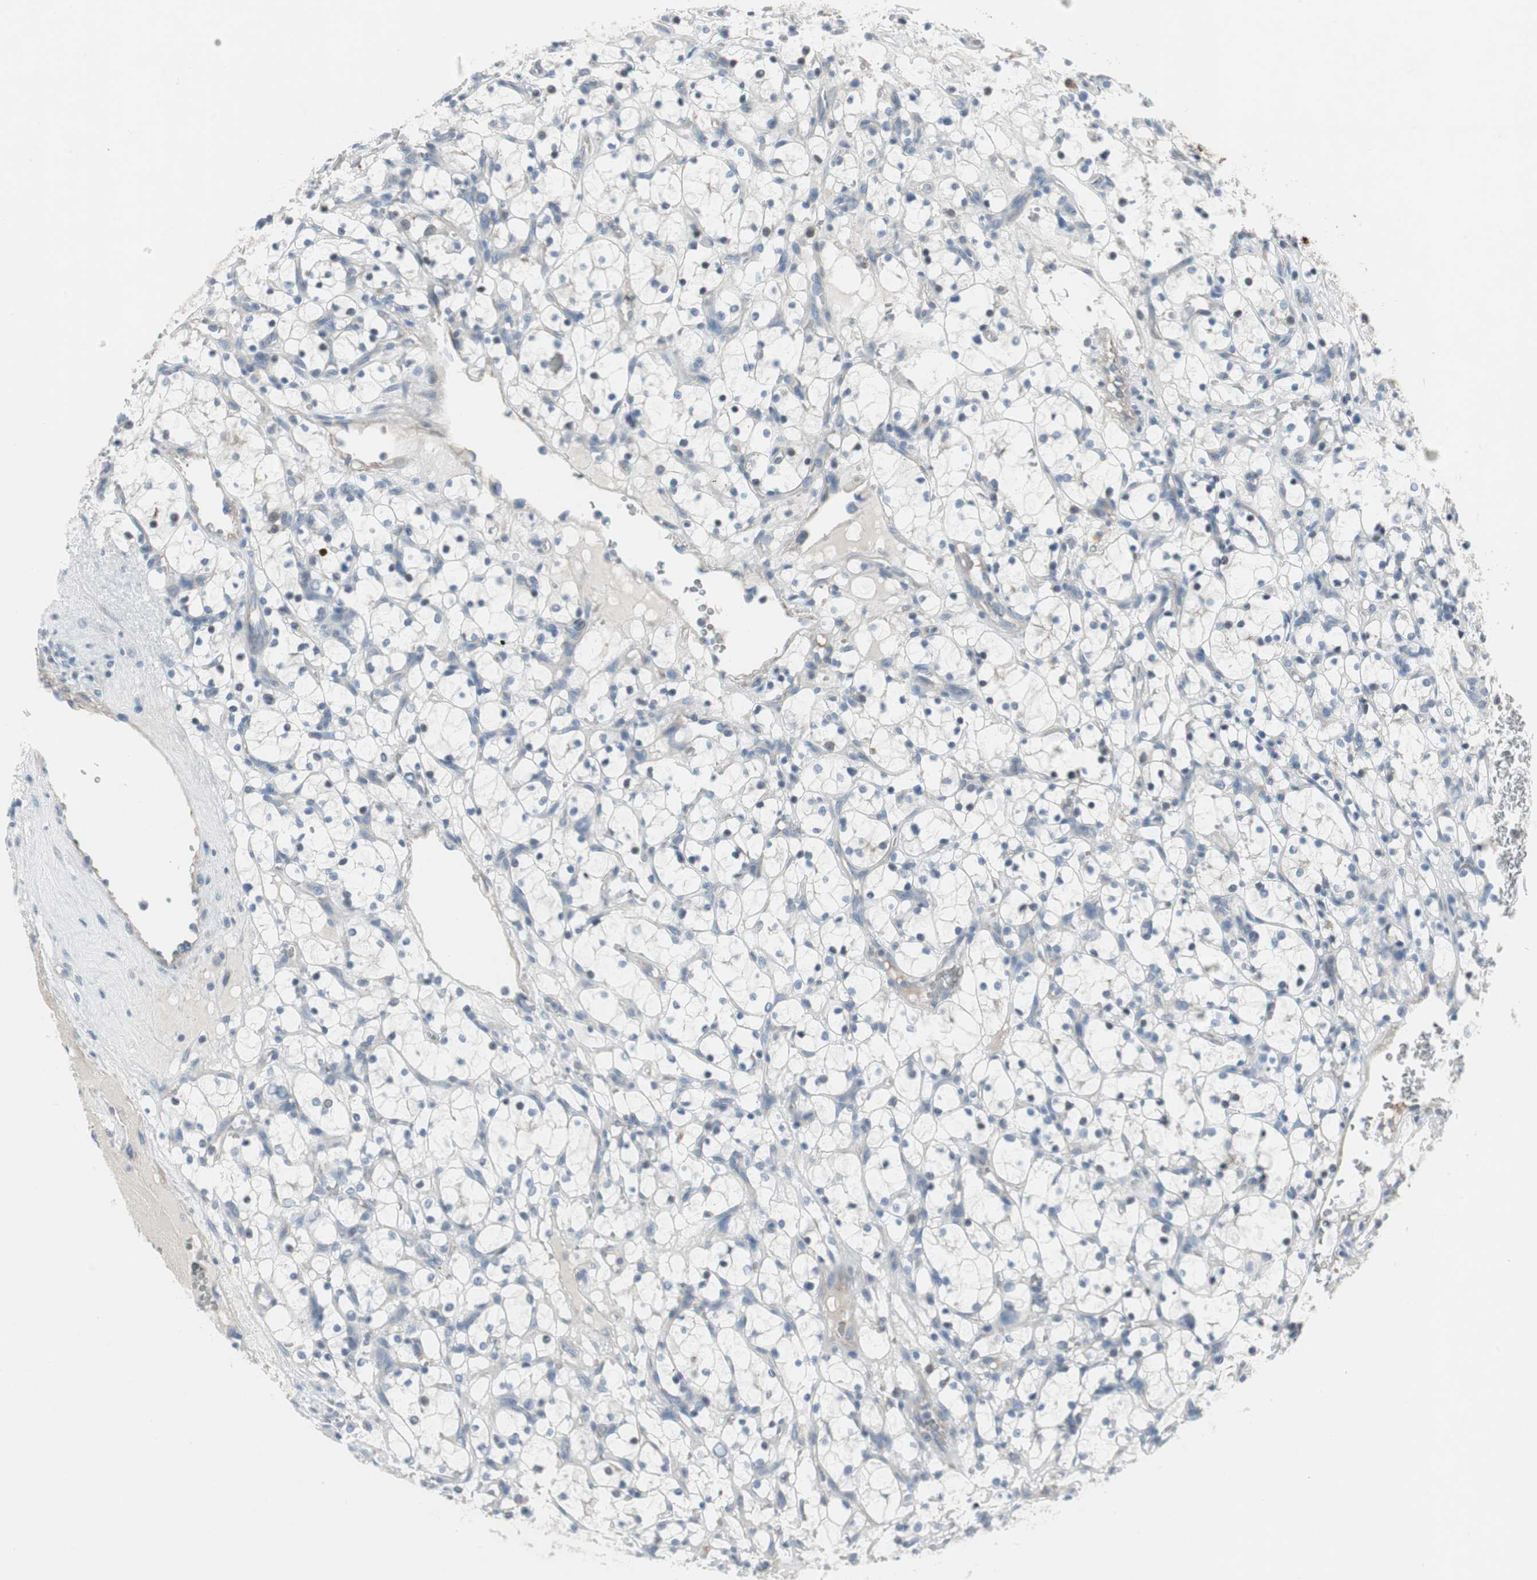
{"staining": {"intensity": "negative", "quantity": "none", "location": "none"}, "tissue": "renal cancer", "cell_type": "Tumor cells", "image_type": "cancer", "snomed": [{"axis": "morphology", "description": "Adenocarcinoma, NOS"}, {"axis": "topography", "description": "Kidney"}], "caption": "DAB (3,3'-diaminobenzidine) immunohistochemical staining of human renal adenocarcinoma reveals no significant positivity in tumor cells.", "gene": "PIGR", "patient": {"sex": "female", "age": 69}}